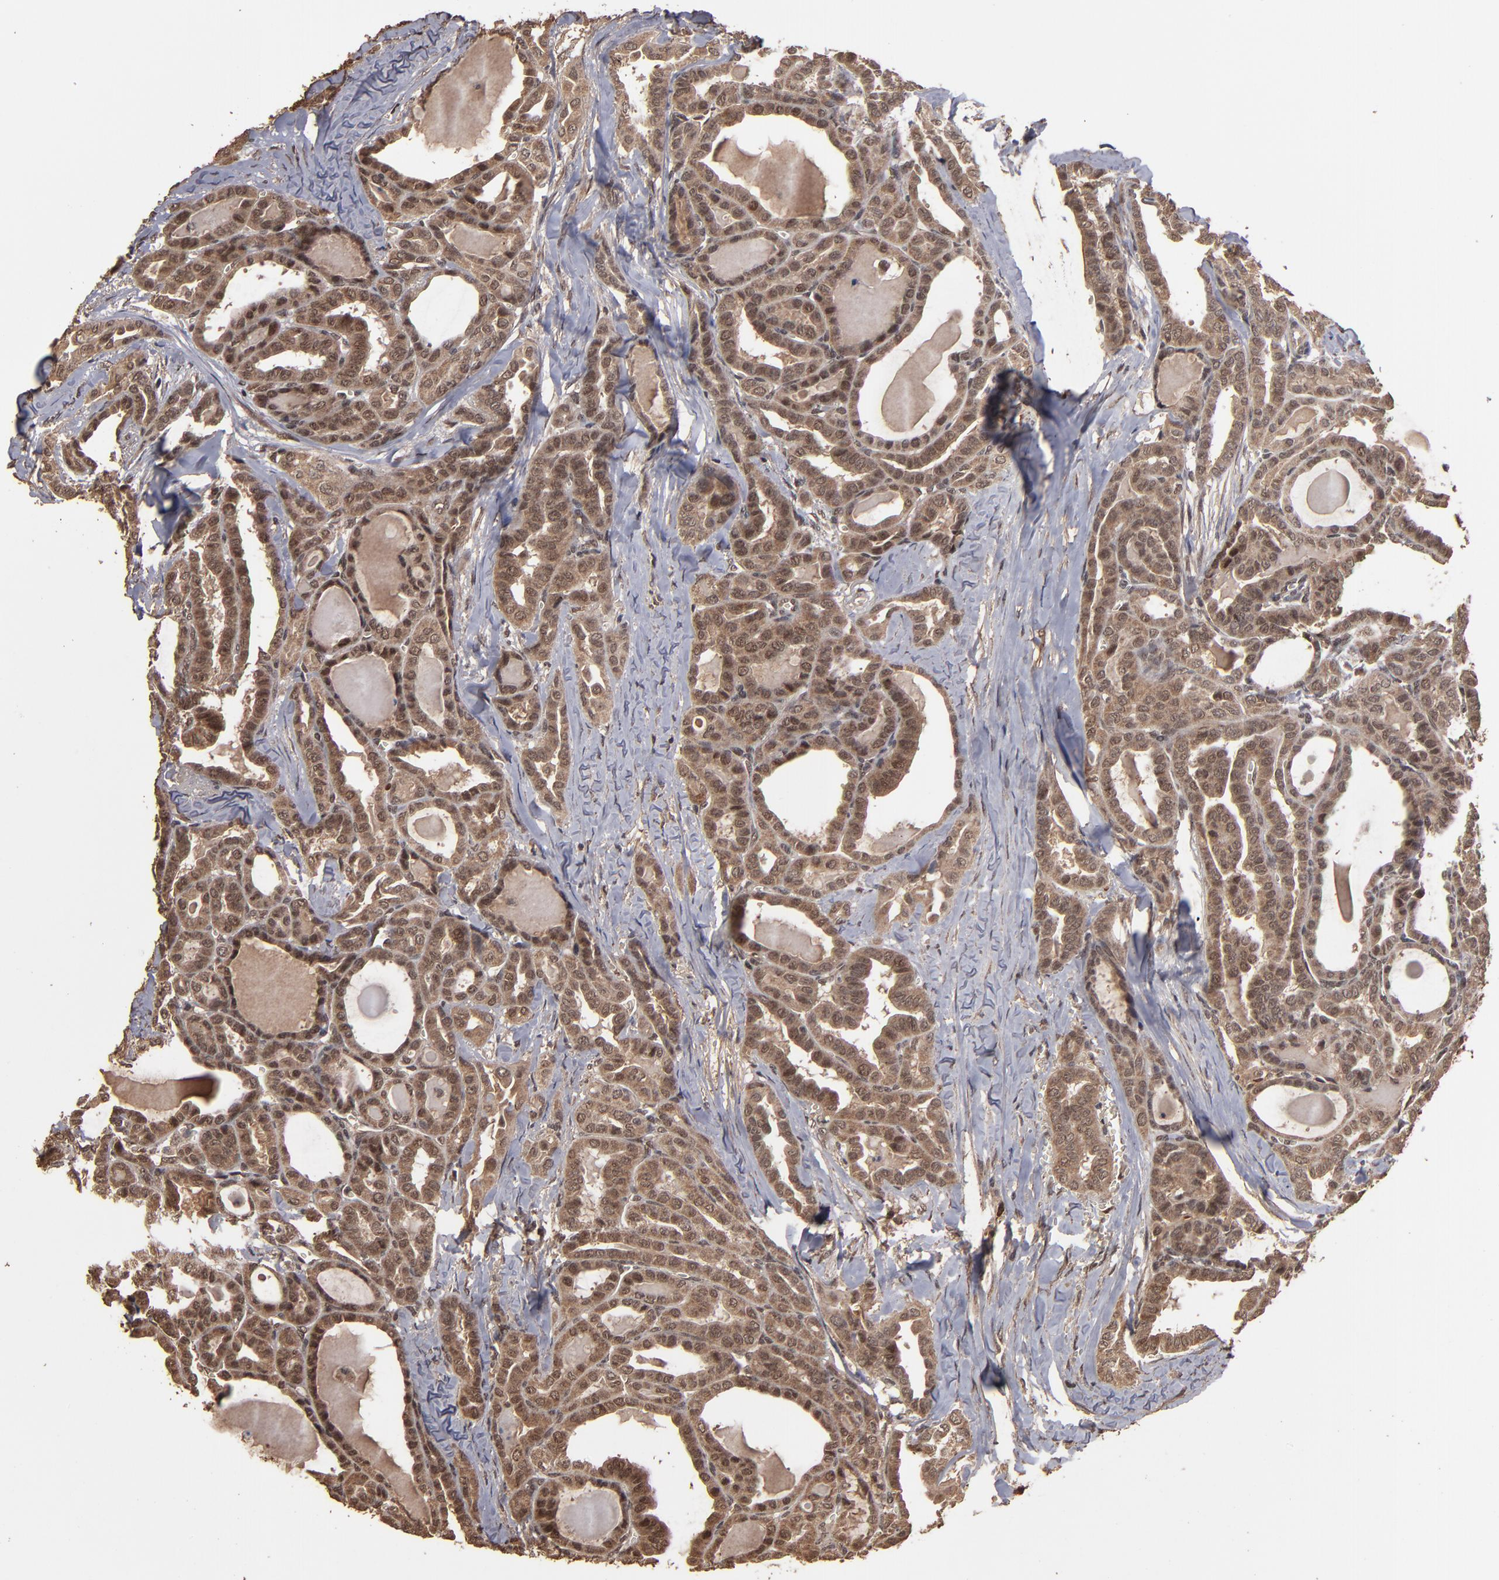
{"staining": {"intensity": "moderate", "quantity": ">75%", "location": "nuclear"}, "tissue": "thyroid cancer", "cell_type": "Tumor cells", "image_type": "cancer", "snomed": [{"axis": "morphology", "description": "Carcinoma, NOS"}, {"axis": "topography", "description": "Thyroid gland"}], "caption": "About >75% of tumor cells in human thyroid cancer demonstrate moderate nuclear protein positivity as visualized by brown immunohistochemical staining.", "gene": "NXF2B", "patient": {"sex": "female", "age": 91}}